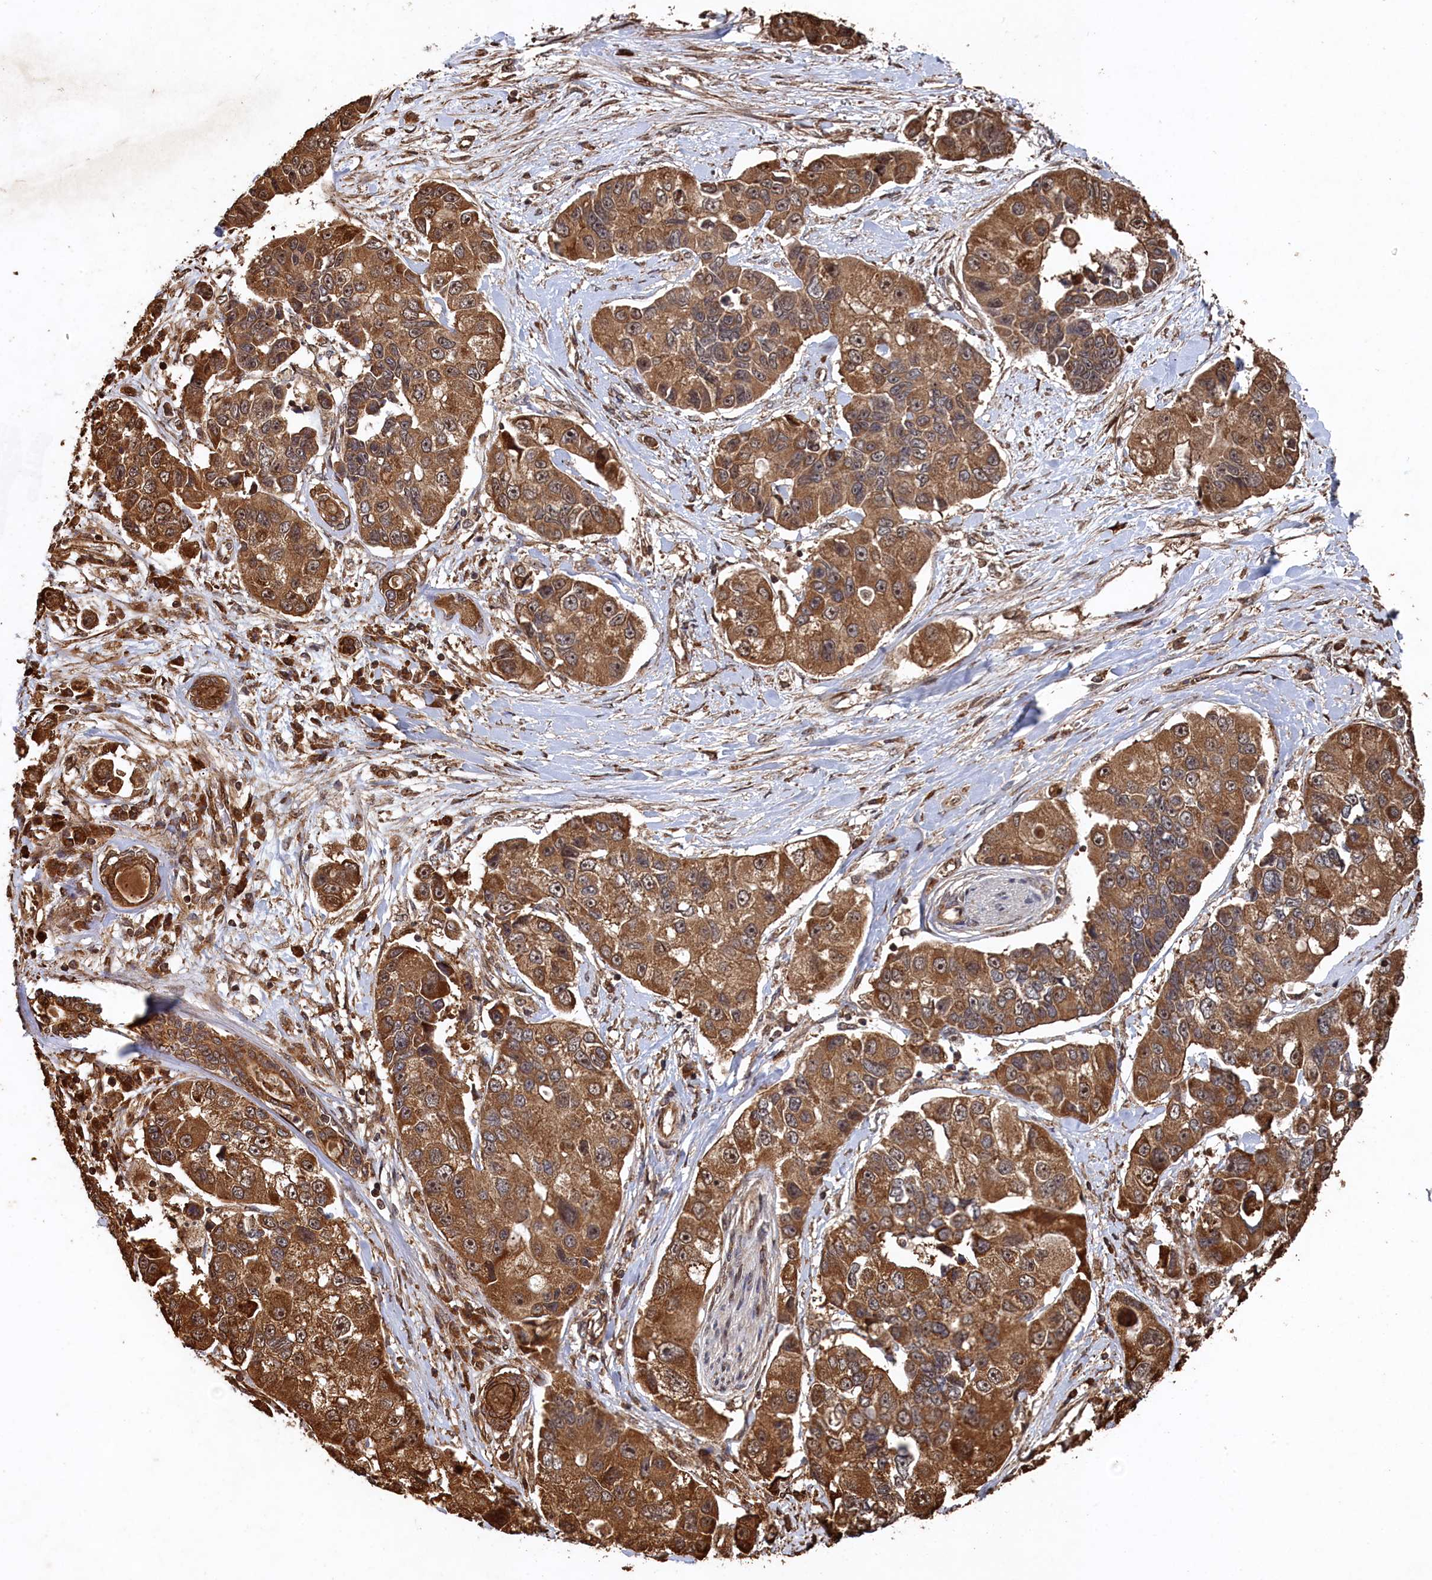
{"staining": {"intensity": "moderate", "quantity": ">75%", "location": "cytoplasmic/membranous"}, "tissue": "lung cancer", "cell_type": "Tumor cells", "image_type": "cancer", "snomed": [{"axis": "morphology", "description": "Adenocarcinoma, NOS"}, {"axis": "topography", "description": "Lung"}], "caption": "There is medium levels of moderate cytoplasmic/membranous positivity in tumor cells of adenocarcinoma (lung), as demonstrated by immunohistochemical staining (brown color).", "gene": "PIGN", "patient": {"sex": "female", "age": 54}}